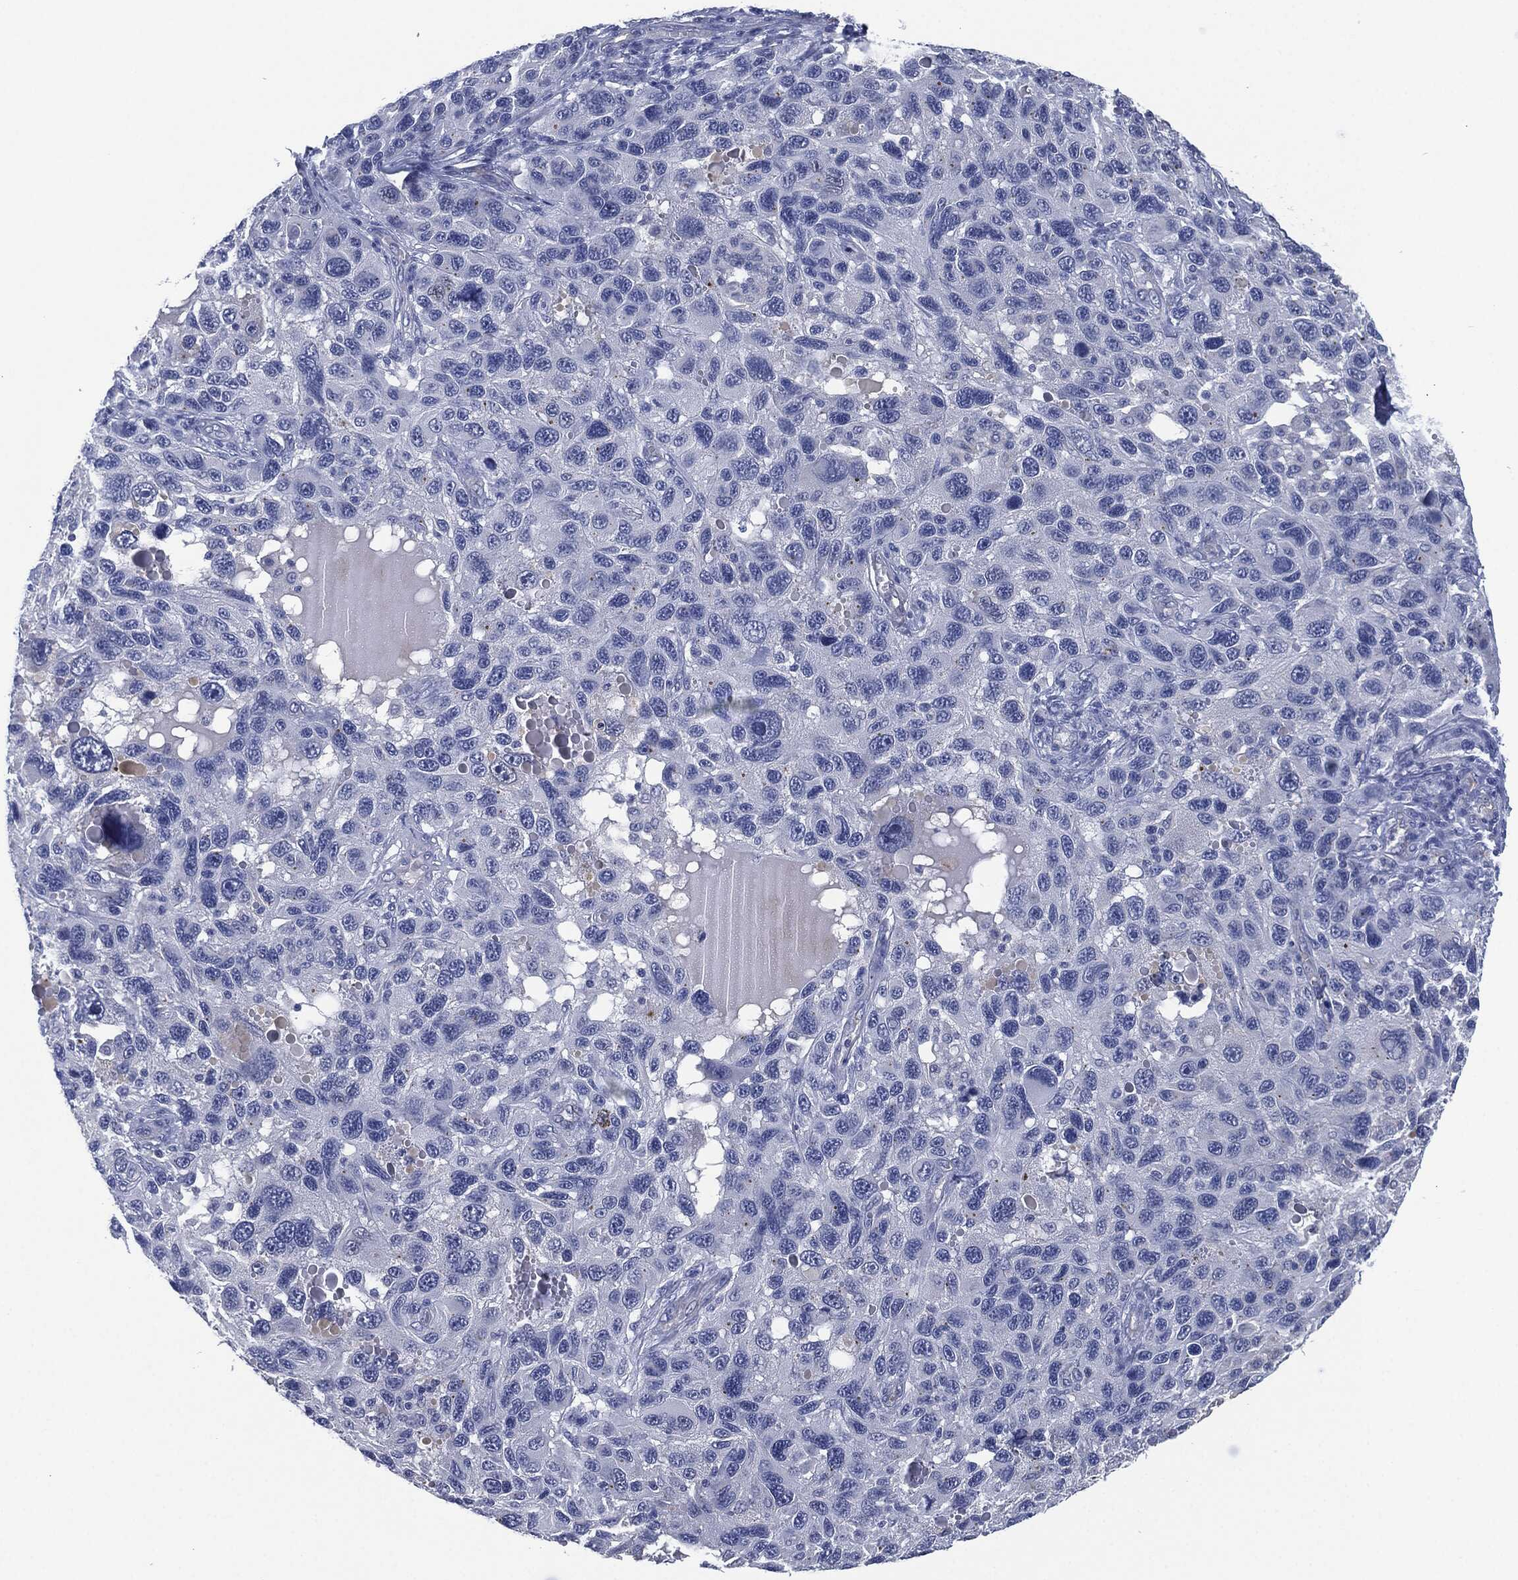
{"staining": {"intensity": "negative", "quantity": "none", "location": "none"}, "tissue": "melanoma", "cell_type": "Tumor cells", "image_type": "cancer", "snomed": [{"axis": "morphology", "description": "Malignant melanoma, NOS"}, {"axis": "topography", "description": "Skin"}], "caption": "IHC image of neoplastic tissue: human malignant melanoma stained with DAB (3,3'-diaminobenzidine) shows no significant protein expression in tumor cells.", "gene": "SHROOM2", "patient": {"sex": "male", "age": 53}}